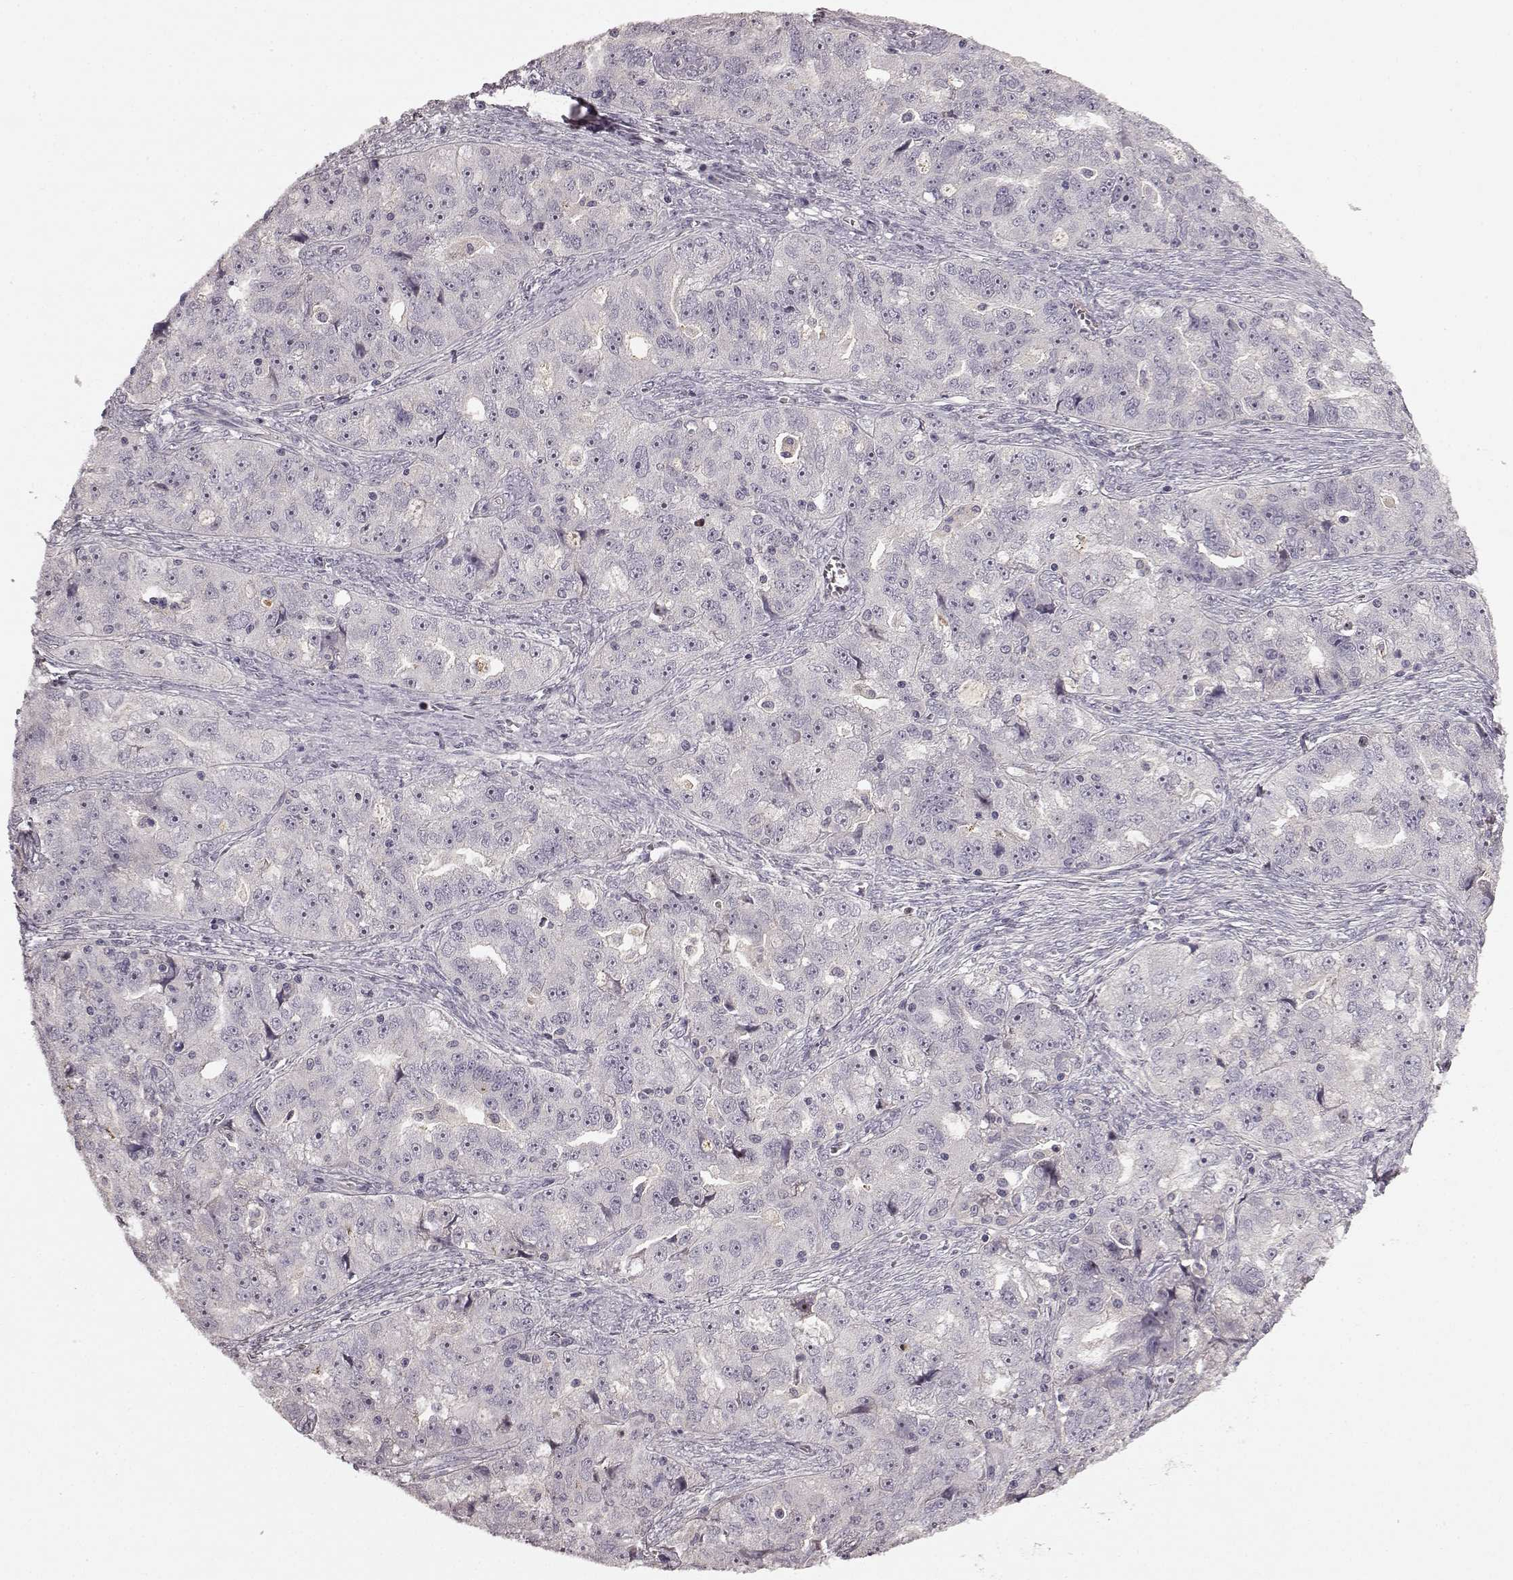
{"staining": {"intensity": "negative", "quantity": "none", "location": "none"}, "tissue": "ovarian cancer", "cell_type": "Tumor cells", "image_type": "cancer", "snomed": [{"axis": "morphology", "description": "Cystadenocarcinoma, serous, NOS"}, {"axis": "topography", "description": "Ovary"}], "caption": "Human ovarian serous cystadenocarcinoma stained for a protein using immunohistochemistry (IHC) shows no staining in tumor cells.", "gene": "SLC22A18", "patient": {"sex": "female", "age": 51}}